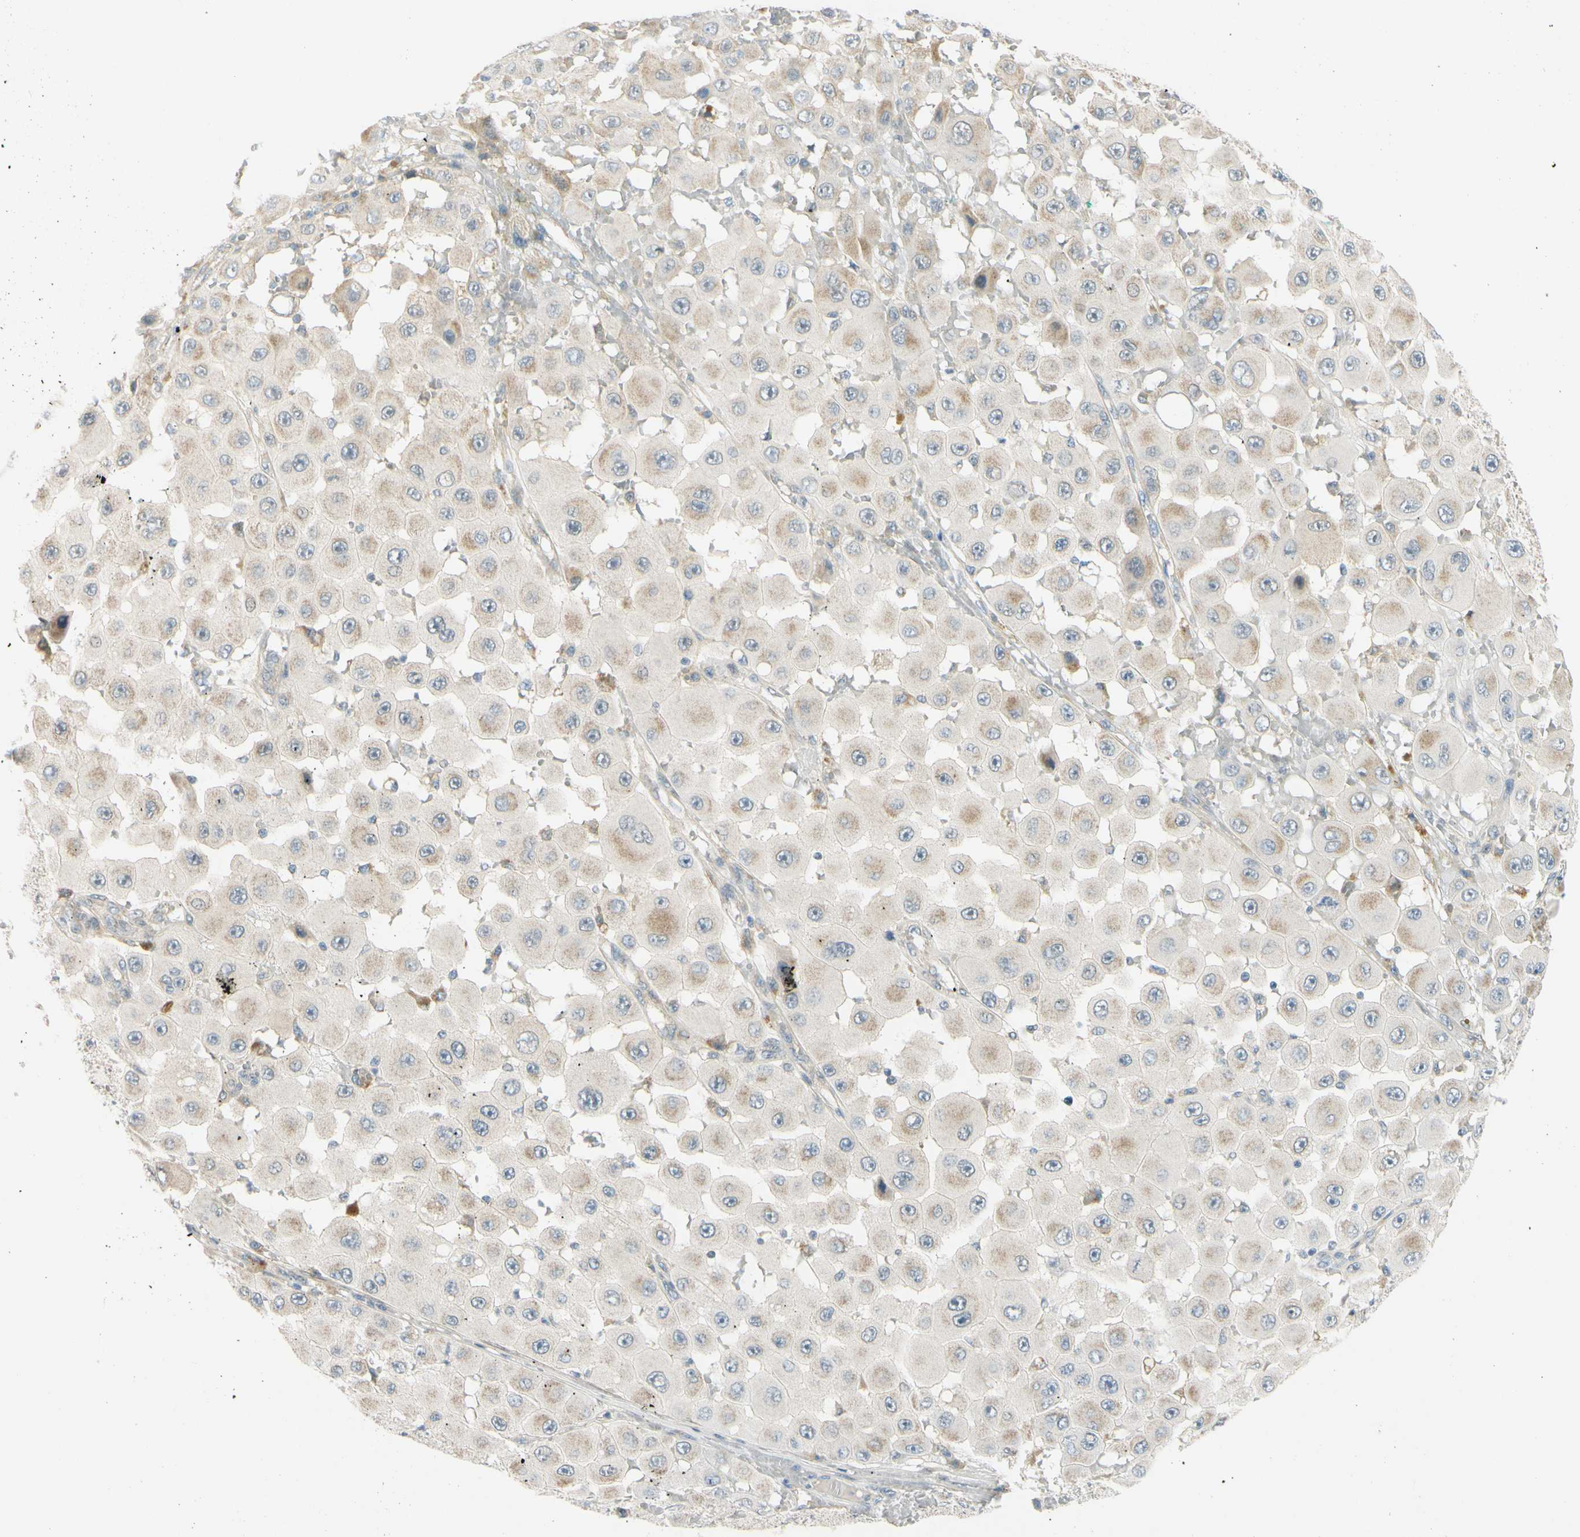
{"staining": {"intensity": "weak", "quantity": ">75%", "location": "cytoplasmic/membranous"}, "tissue": "melanoma", "cell_type": "Tumor cells", "image_type": "cancer", "snomed": [{"axis": "morphology", "description": "Malignant melanoma, NOS"}, {"axis": "topography", "description": "Skin"}], "caption": "Approximately >75% of tumor cells in human malignant melanoma exhibit weak cytoplasmic/membranous protein expression as visualized by brown immunohistochemical staining.", "gene": "FHL2", "patient": {"sex": "female", "age": 81}}